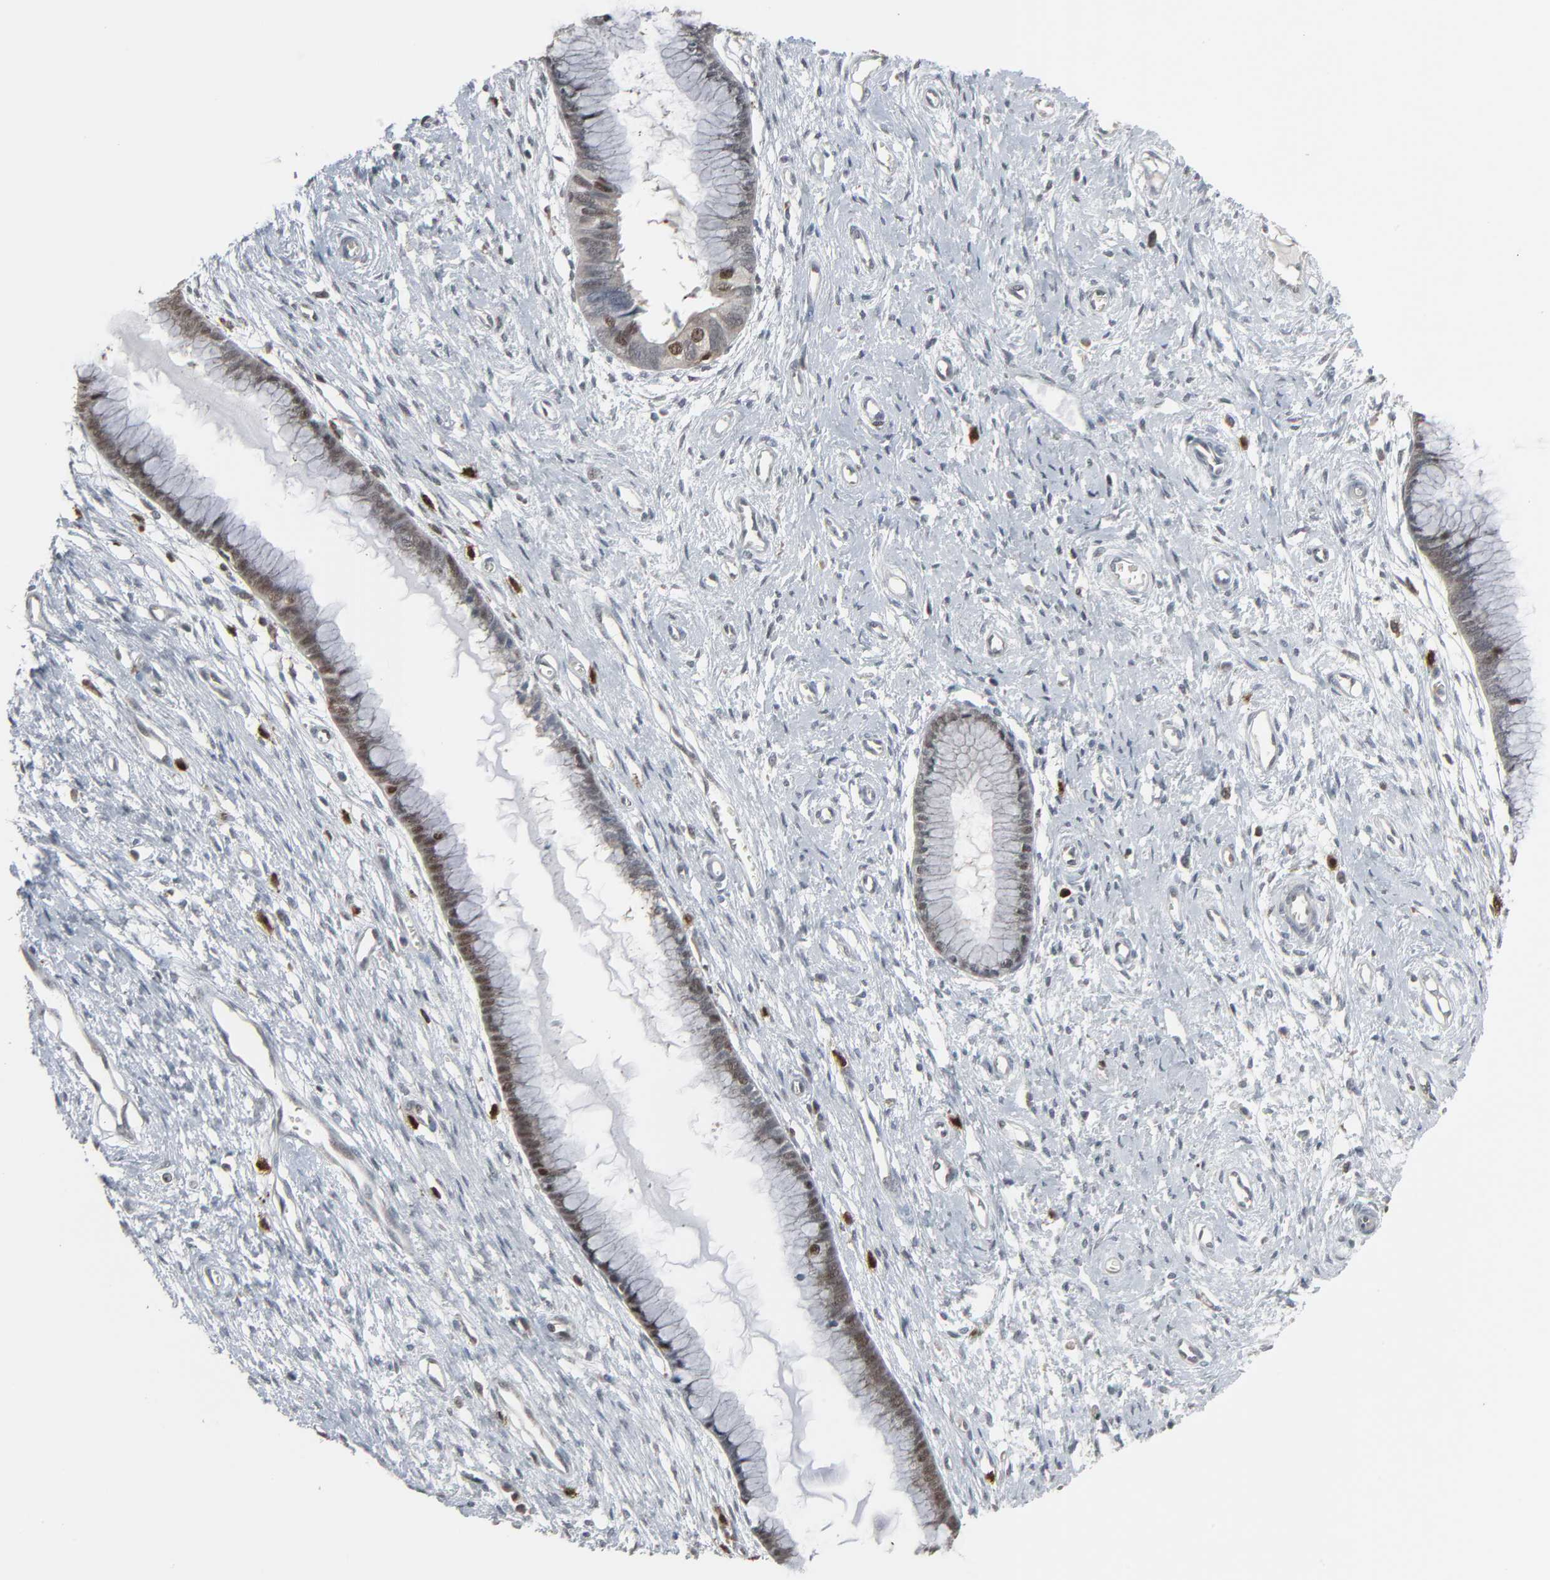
{"staining": {"intensity": "weak", "quantity": ">75%", "location": "cytoplasmic/membranous,nuclear"}, "tissue": "cervix", "cell_type": "Glandular cells", "image_type": "normal", "snomed": [{"axis": "morphology", "description": "Normal tissue, NOS"}, {"axis": "topography", "description": "Cervix"}], "caption": "Protein staining displays weak cytoplasmic/membranous,nuclear positivity in about >75% of glandular cells in benign cervix. The protein is stained brown, and the nuclei are stained in blue (DAB (3,3'-diaminobenzidine) IHC with brightfield microscopy, high magnification).", "gene": "DOCK8", "patient": {"sex": "female", "age": 55}}